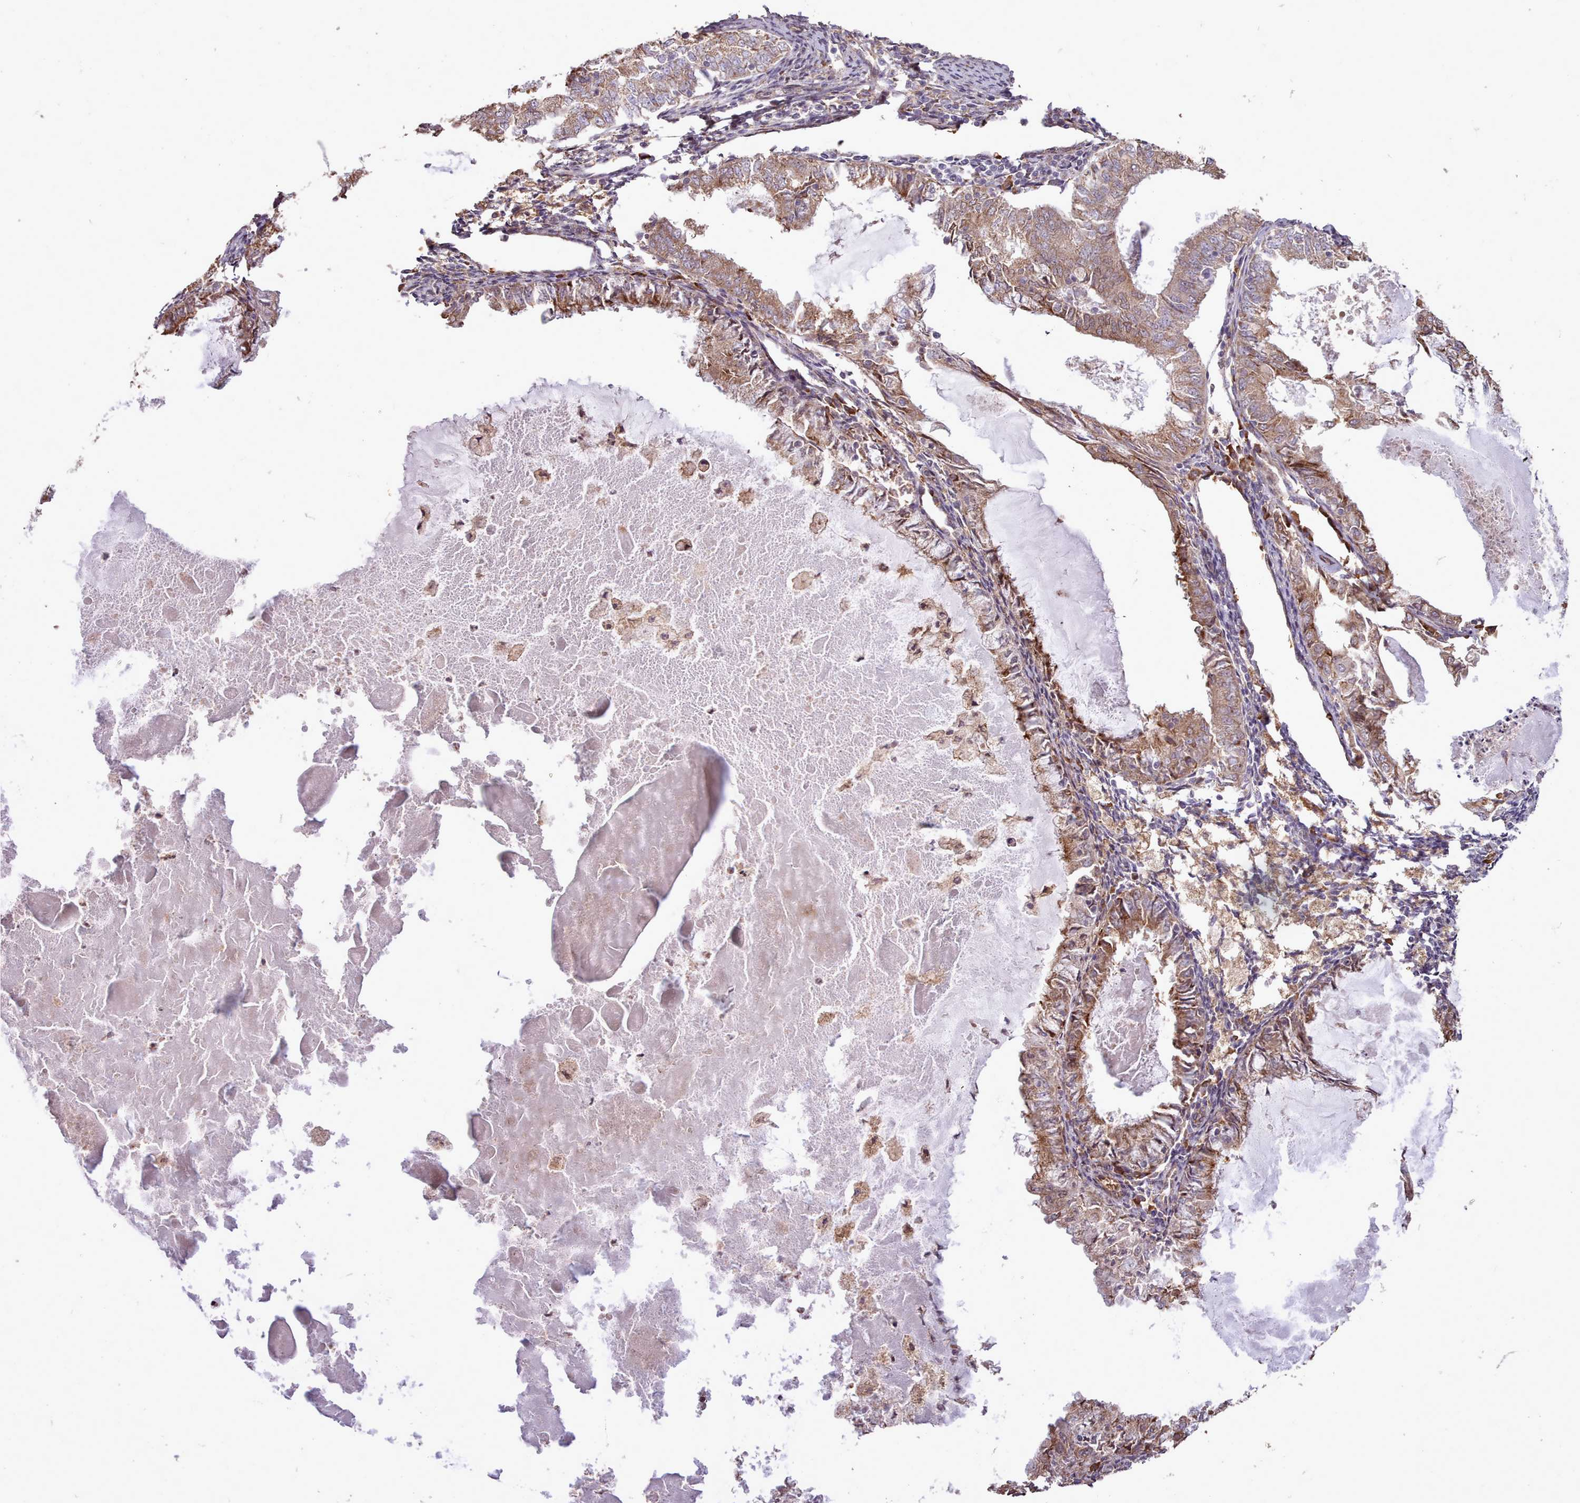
{"staining": {"intensity": "moderate", "quantity": ">75%", "location": "cytoplasmic/membranous"}, "tissue": "endometrial cancer", "cell_type": "Tumor cells", "image_type": "cancer", "snomed": [{"axis": "morphology", "description": "Adenocarcinoma, NOS"}, {"axis": "topography", "description": "Endometrium"}], "caption": "Immunohistochemical staining of adenocarcinoma (endometrial) displays moderate cytoplasmic/membranous protein expression in about >75% of tumor cells.", "gene": "CABP1", "patient": {"sex": "female", "age": 57}}